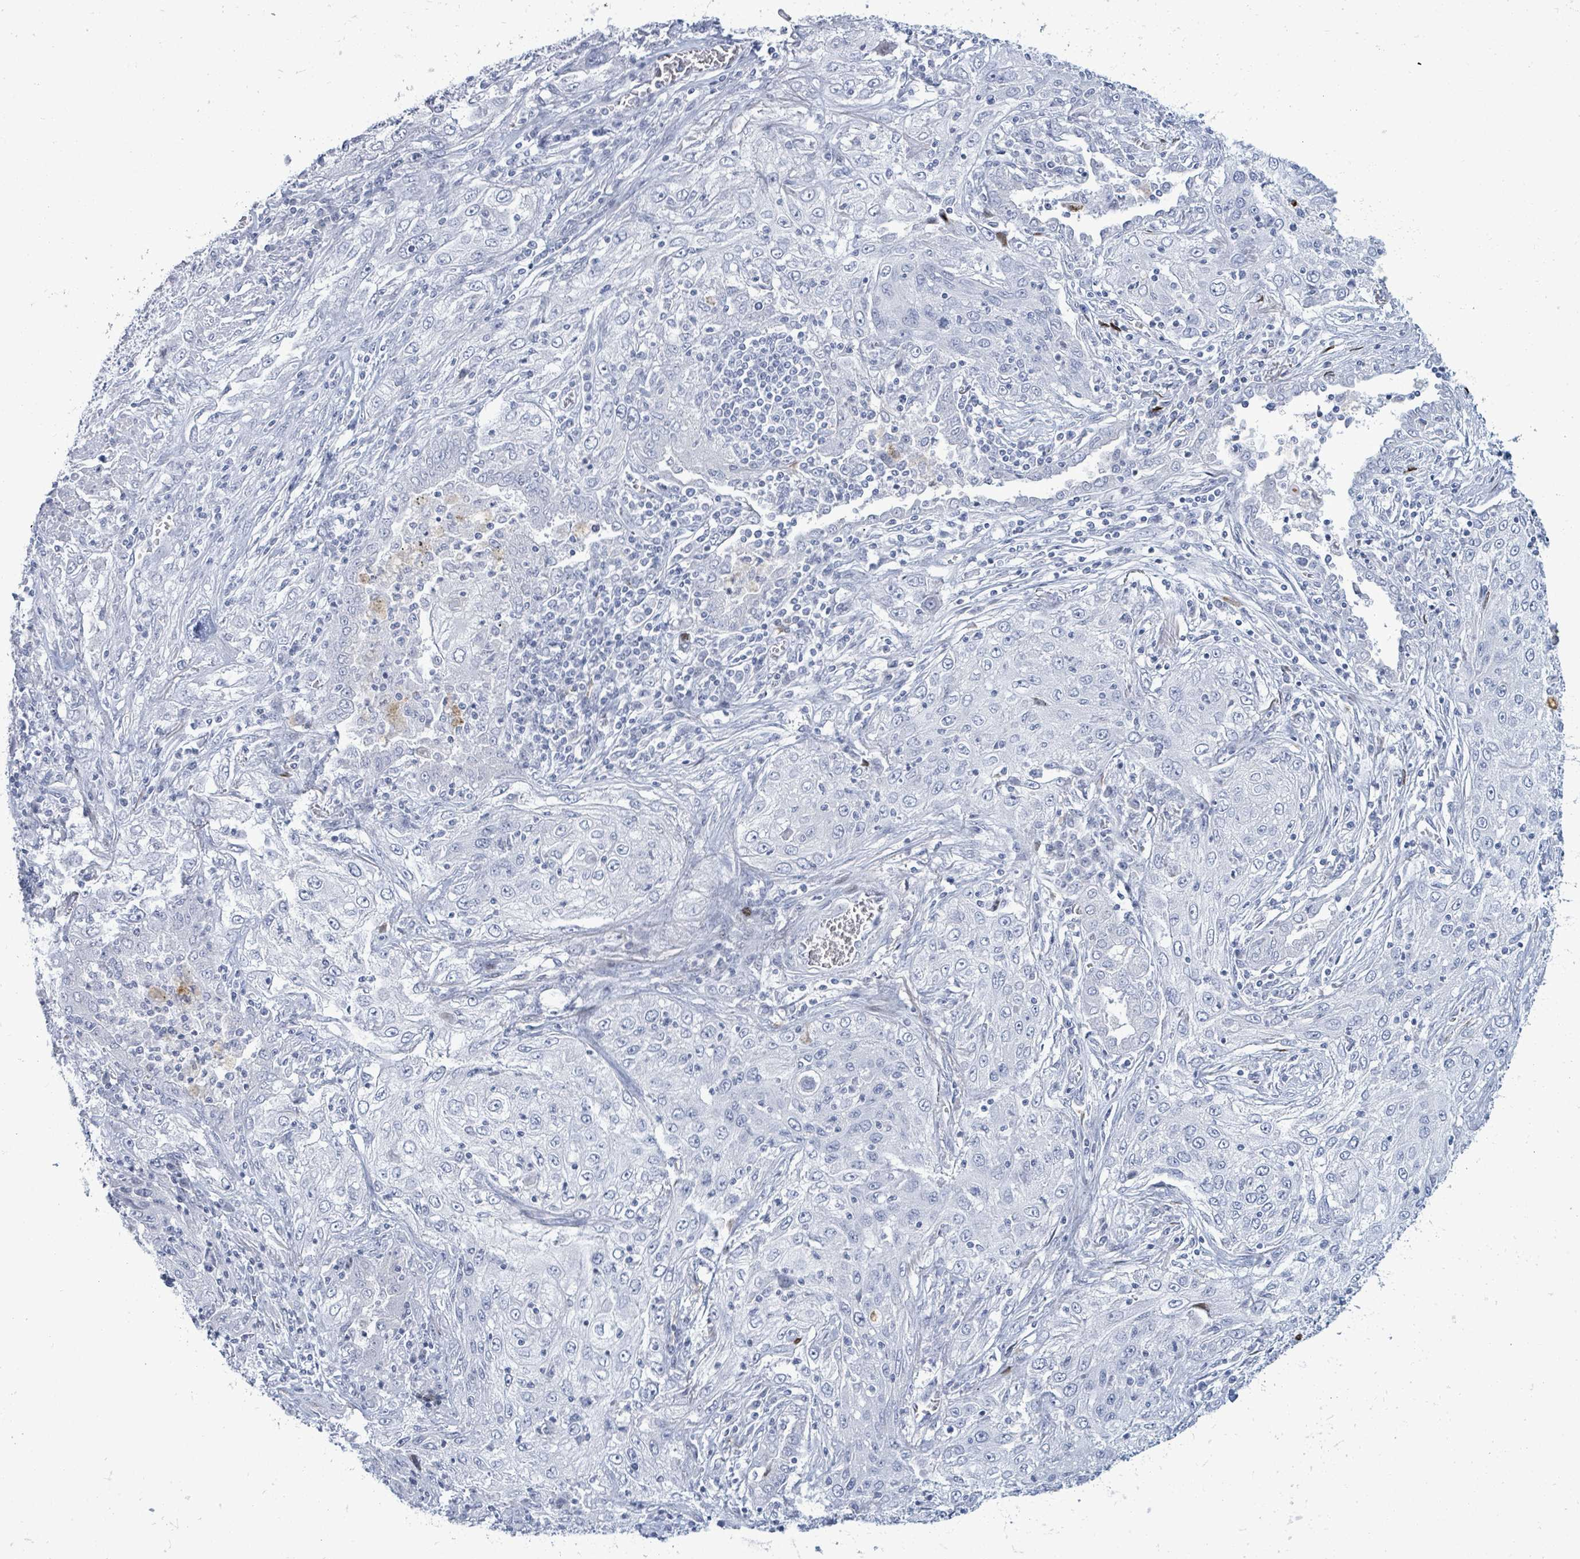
{"staining": {"intensity": "negative", "quantity": "none", "location": "none"}, "tissue": "lung cancer", "cell_type": "Tumor cells", "image_type": "cancer", "snomed": [{"axis": "morphology", "description": "Squamous cell carcinoma, NOS"}, {"axis": "topography", "description": "Lung"}], "caption": "A micrograph of human squamous cell carcinoma (lung) is negative for staining in tumor cells.", "gene": "MALL", "patient": {"sex": "female", "age": 69}}